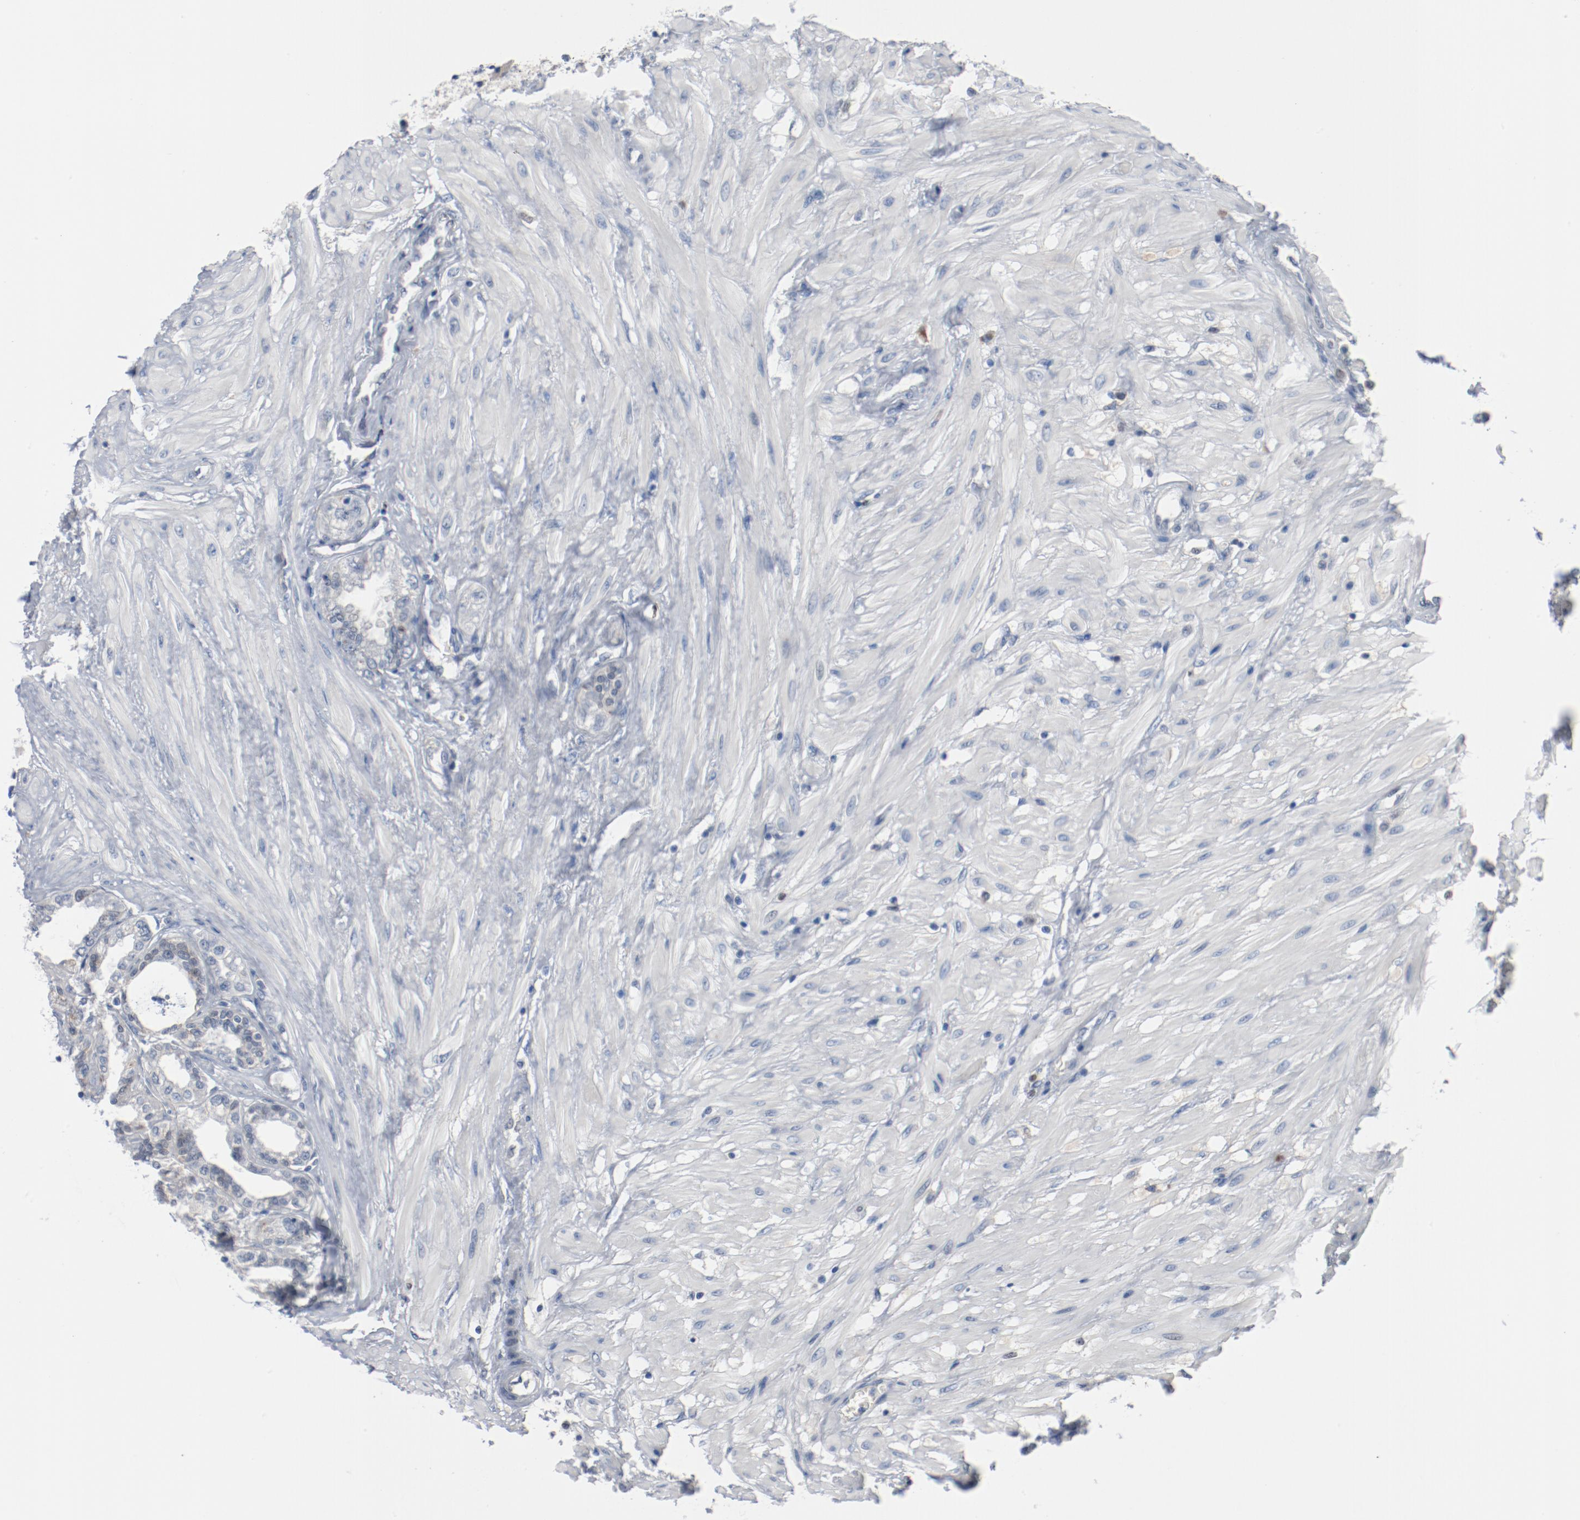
{"staining": {"intensity": "negative", "quantity": "none", "location": "none"}, "tissue": "seminal vesicle", "cell_type": "Glandular cells", "image_type": "normal", "snomed": [{"axis": "morphology", "description": "Normal tissue, NOS"}, {"axis": "morphology", "description": "Inflammation, NOS"}, {"axis": "topography", "description": "Urinary bladder"}, {"axis": "topography", "description": "Prostate"}, {"axis": "topography", "description": "Seminal veicle"}], "caption": "The IHC image has no significant positivity in glandular cells of seminal vesicle.", "gene": "ENSG00000285708", "patient": {"sex": "male", "age": 82}}